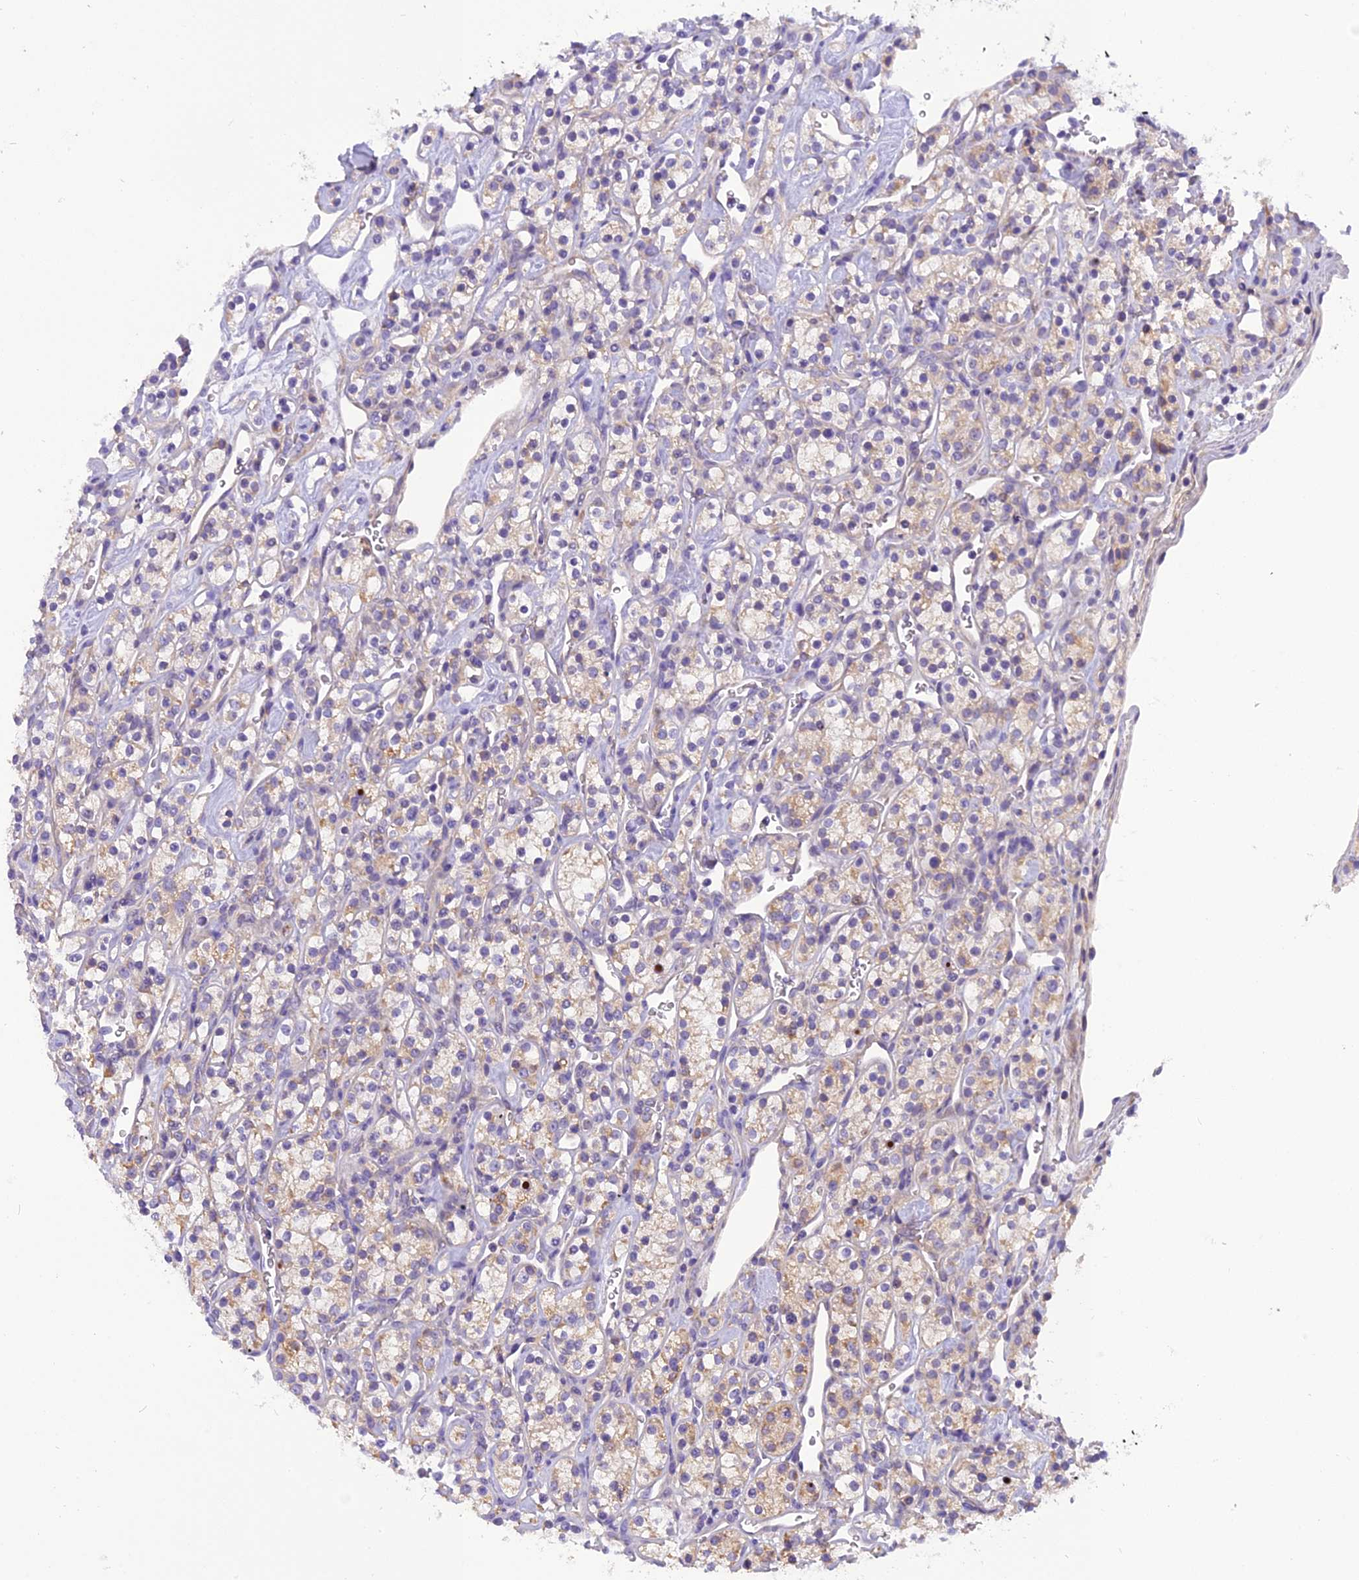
{"staining": {"intensity": "weak", "quantity": "<25%", "location": "cytoplasmic/membranous"}, "tissue": "renal cancer", "cell_type": "Tumor cells", "image_type": "cancer", "snomed": [{"axis": "morphology", "description": "Adenocarcinoma, NOS"}, {"axis": "topography", "description": "Kidney"}], "caption": "Tumor cells are negative for protein expression in human renal cancer (adenocarcinoma). Brightfield microscopy of immunohistochemistry (IHC) stained with DAB (brown) and hematoxylin (blue), captured at high magnification.", "gene": "TRIM3", "patient": {"sex": "male", "age": 77}}